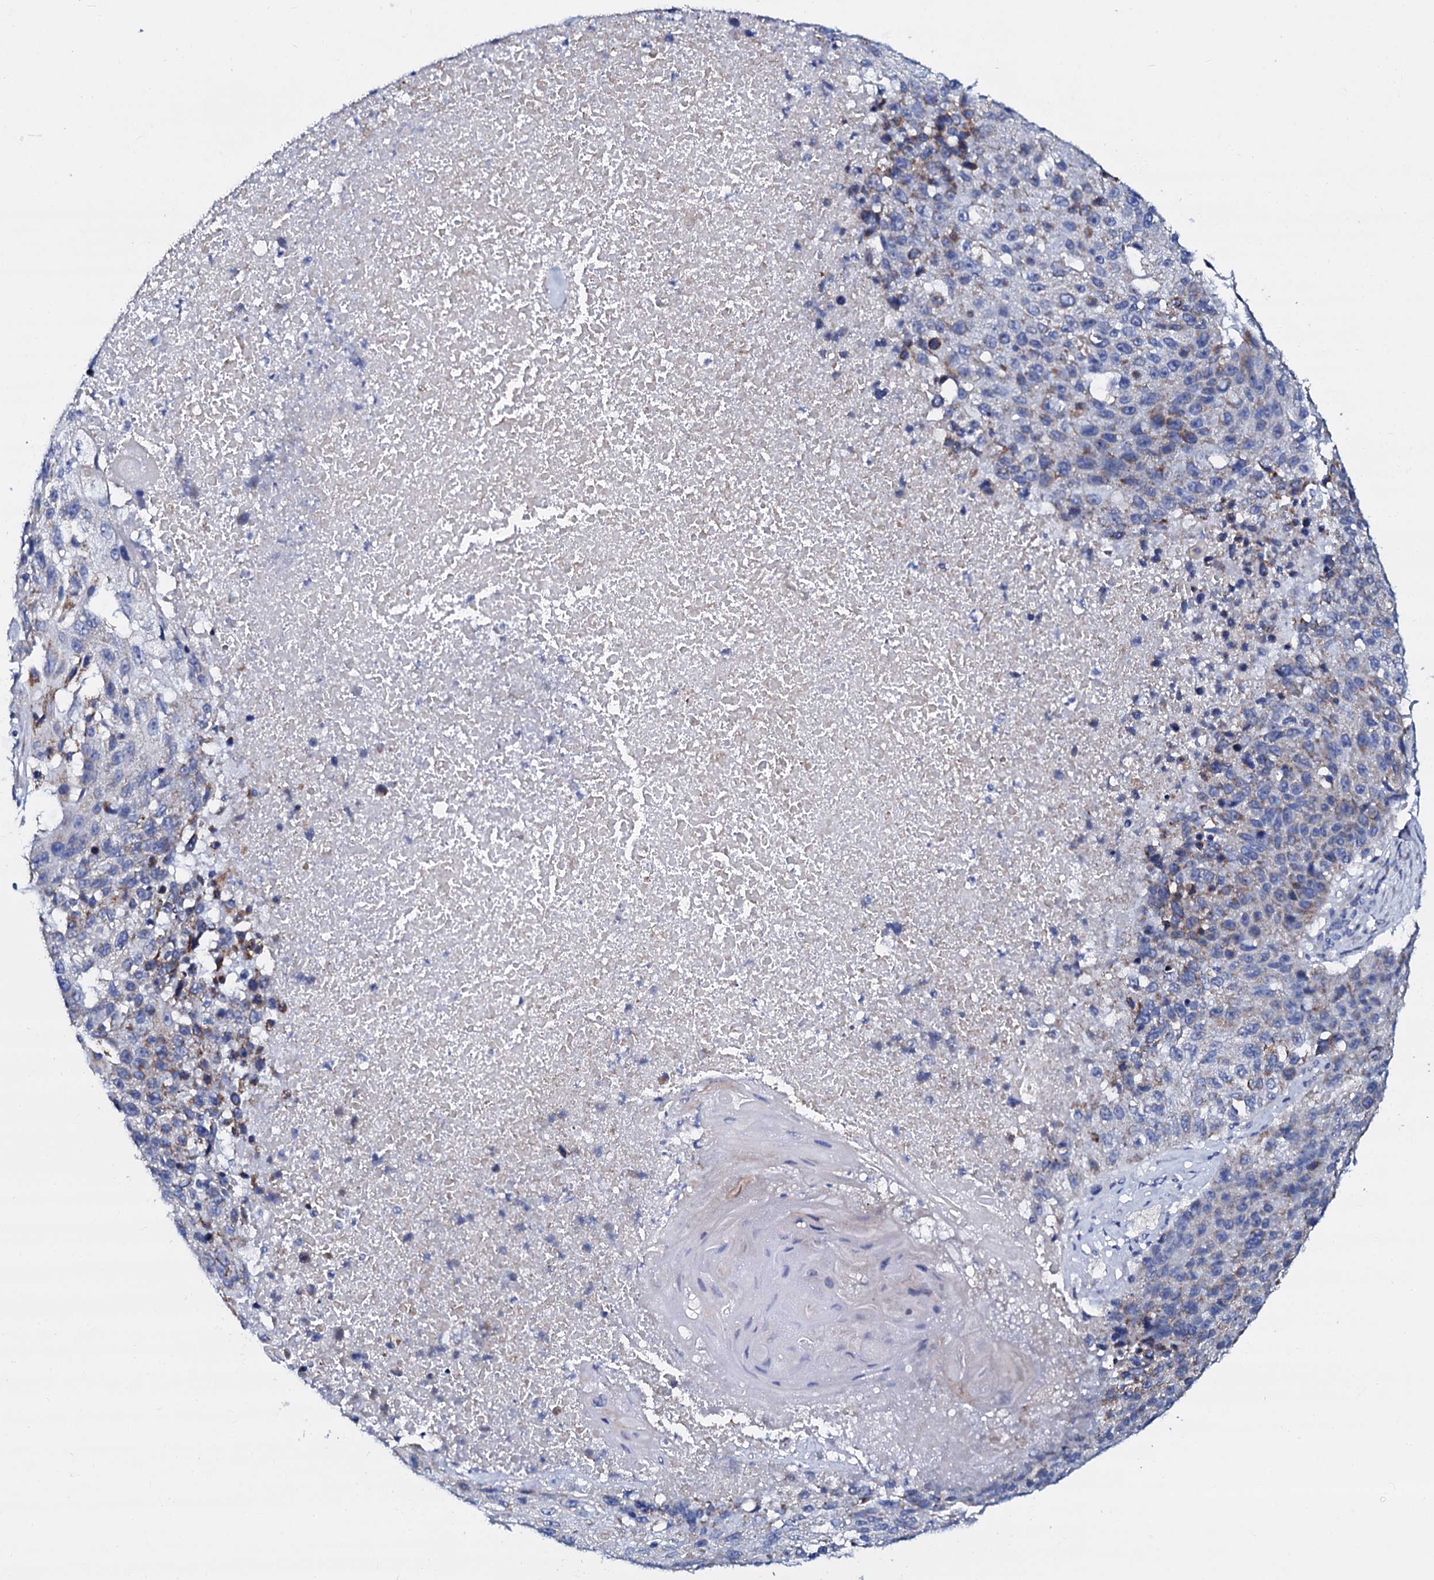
{"staining": {"intensity": "moderate", "quantity": "<25%", "location": "cytoplasmic/membranous"}, "tissue": "lung cancer", "cell_type": "Tumor cells", "image_type": "cancer", "snomed": [{"axis": "morphology", "description": "Squamous cell carcinoma, NOS"}, {"axis": "topography", "description": "Lung"}], "caption": "A high-resolution histopathology image shows IHC staining of squamous cell carcinoma (lung), which shows moderate cytoplasmic/membranous expression in approximately <25% of tumor cells.", "gene": "SLC37A4", "patient": {"sex": "male", "age": 61}}